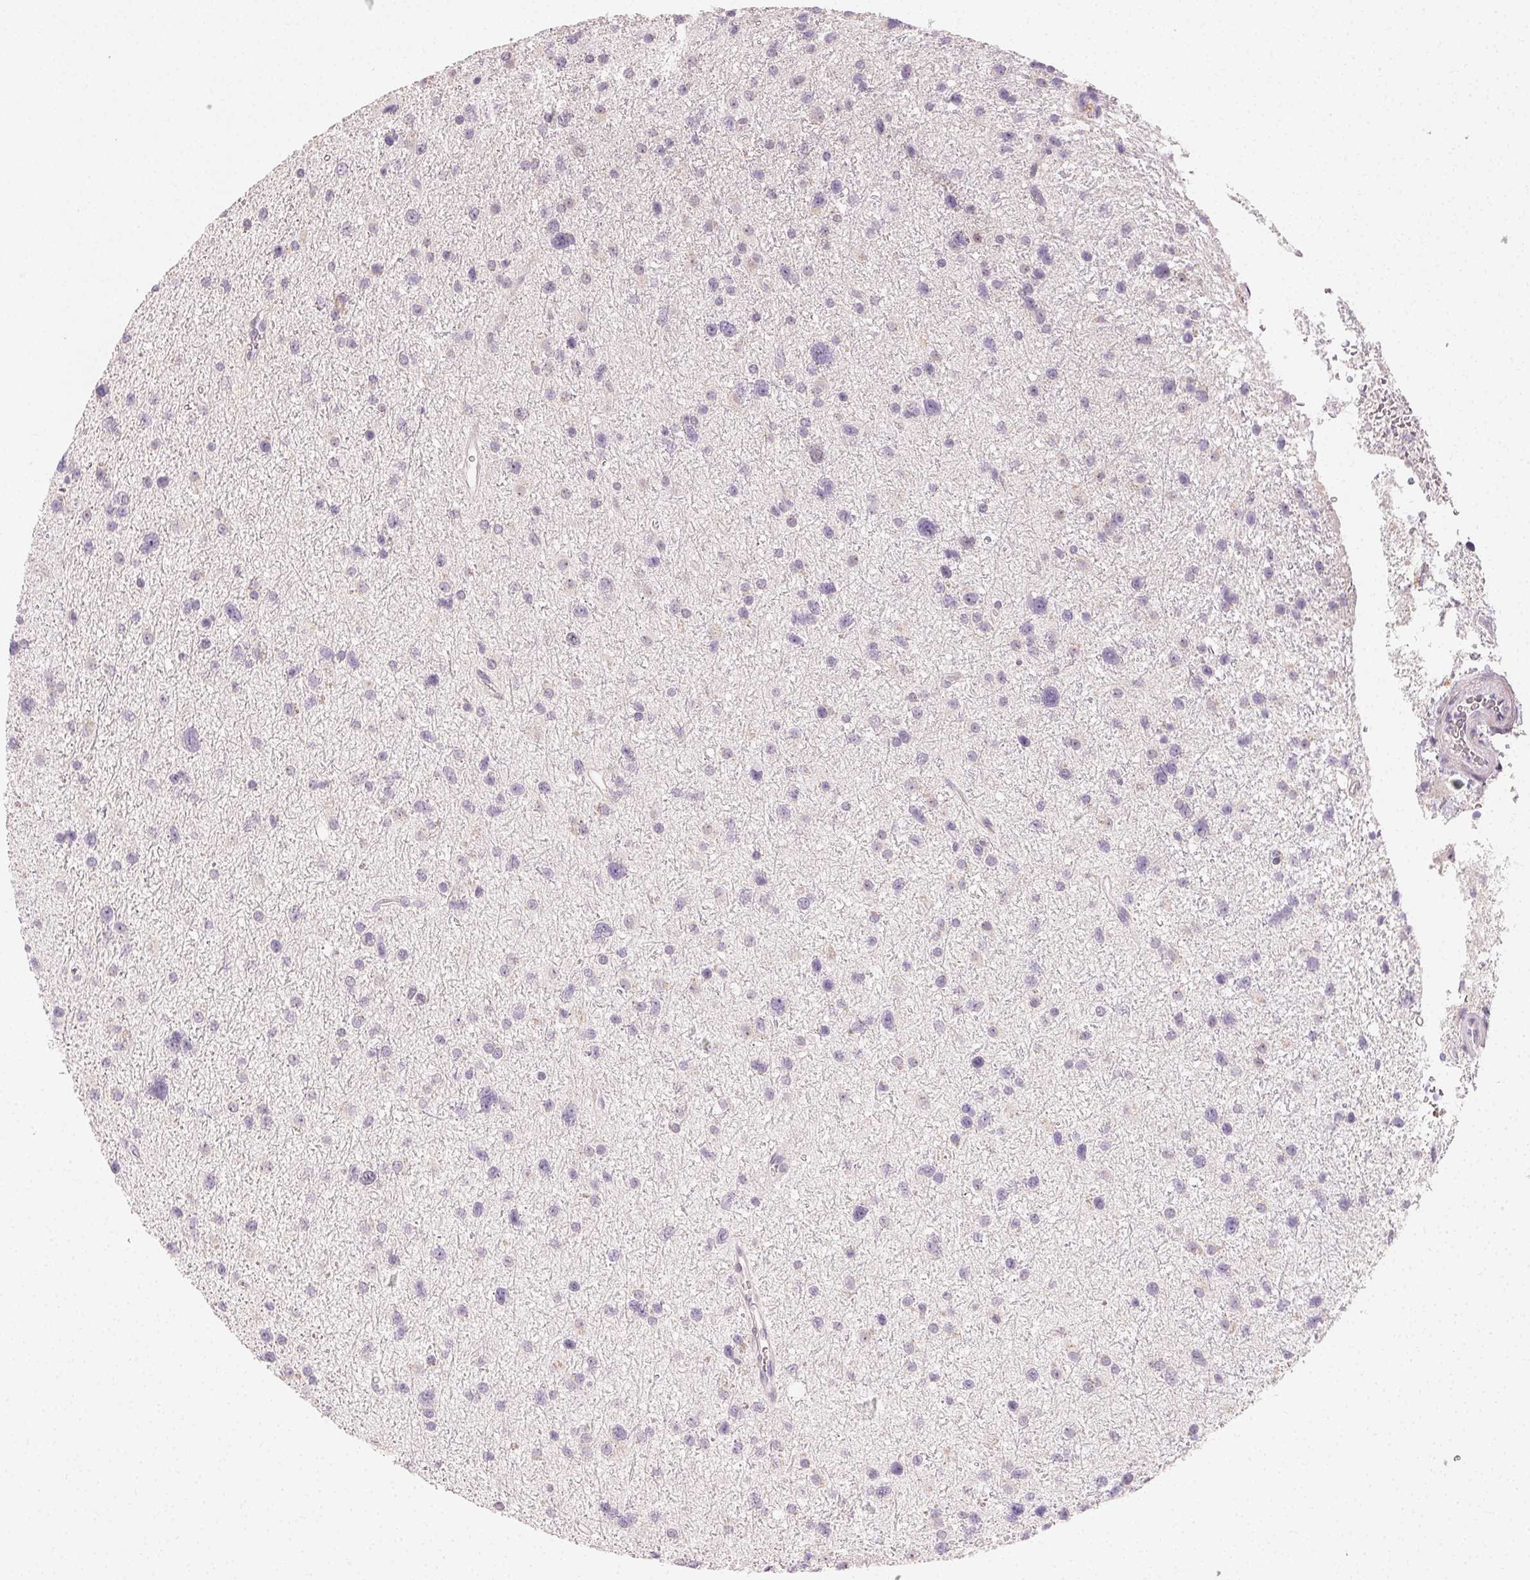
{"staining": {"intensity": "negative", "quantity": "none", "location": "none"}, "tissue": "glioma", "cell_type": "Tumor cells", "image_type": "cancer", "snomed": [{"axis": "morphology", "description": "Glioma, malignant, Low grade"}, {"axis": "topography", "description": "Brain"}], "caption": "Immunohistochemical staining of human malignant glioma (low-grade) exhibits no significant staining in tumor cells.", "gene": "MYBL1", "patient": {"sex": "female", "age": 55}}